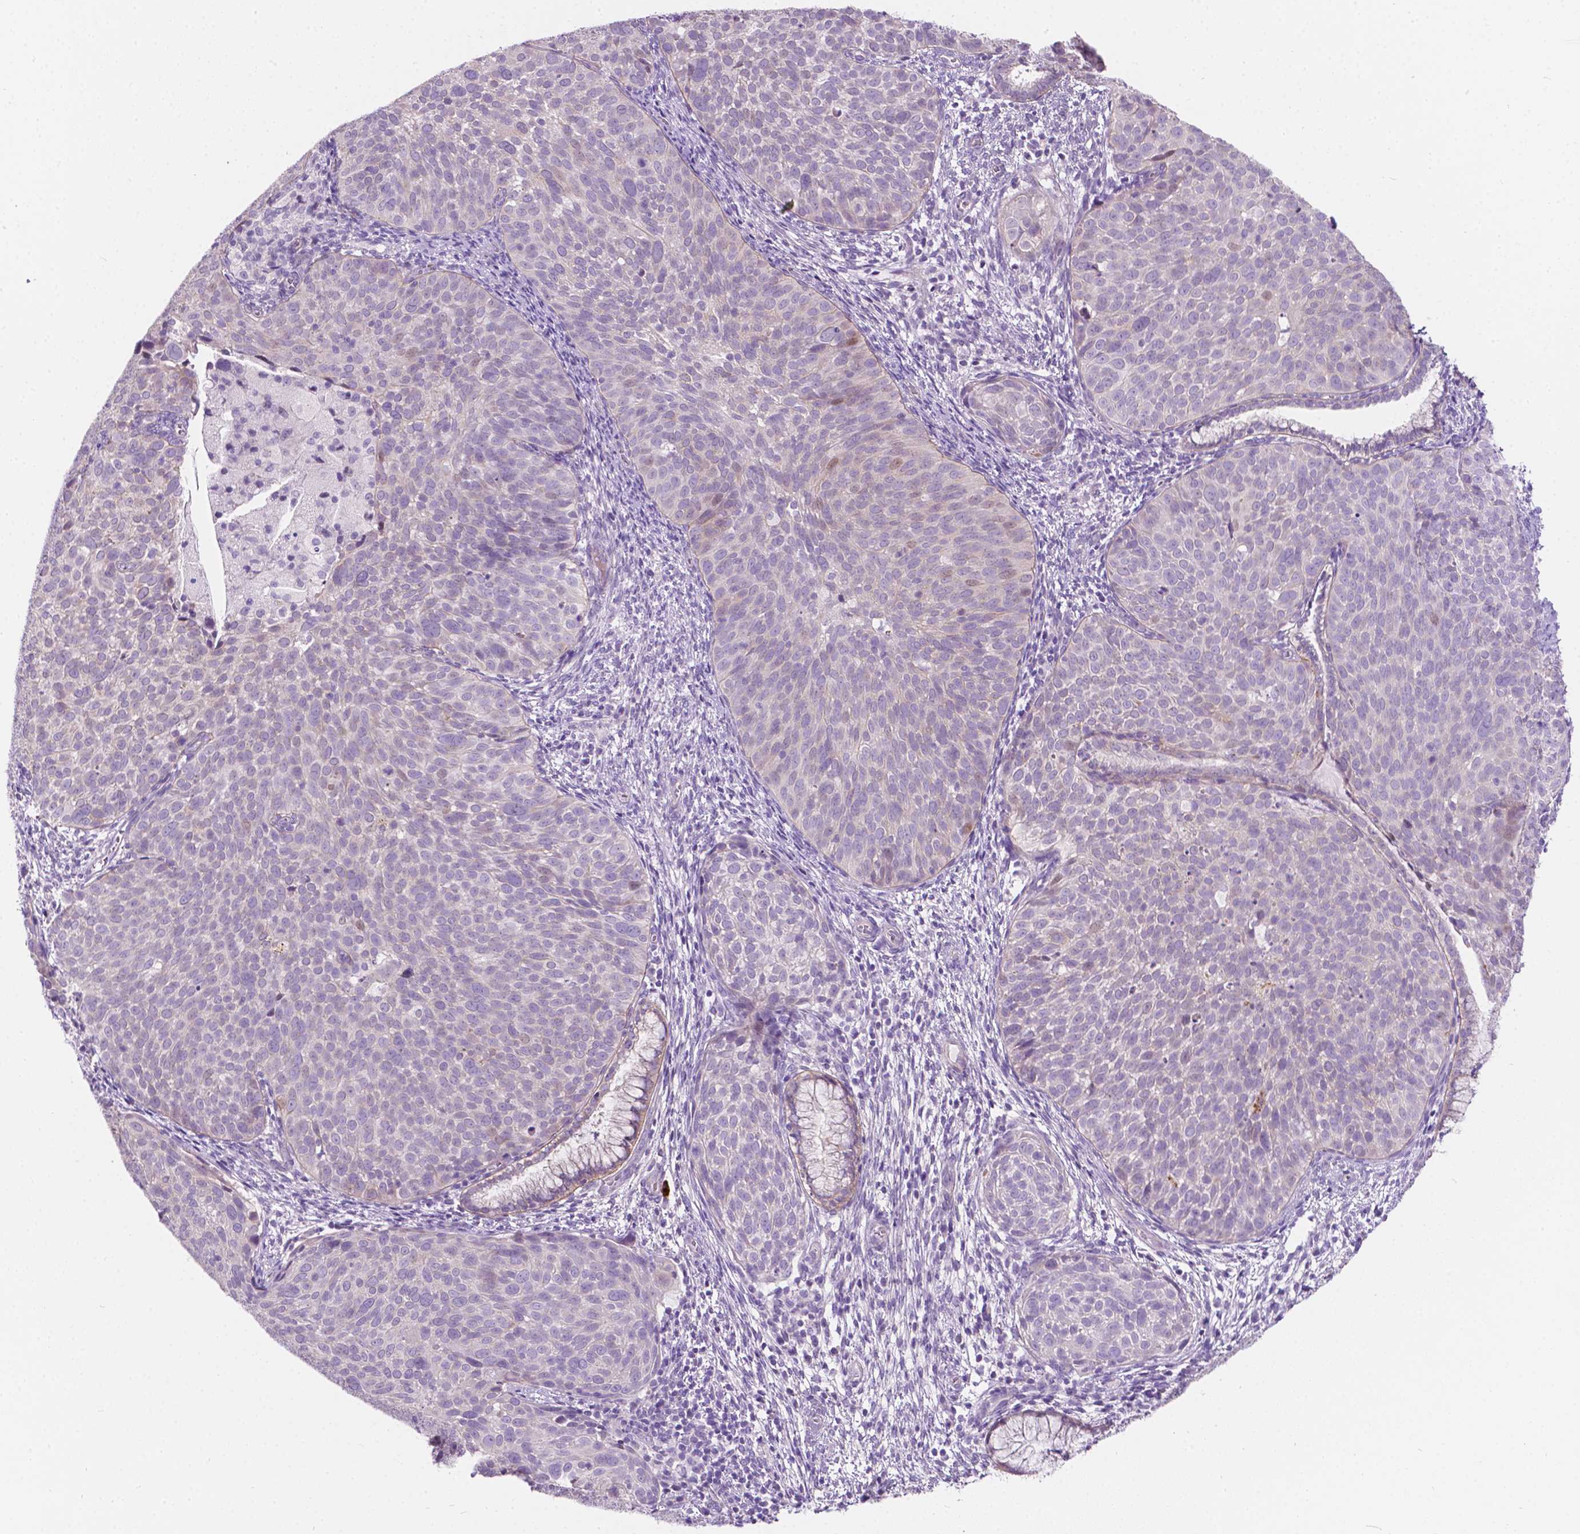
{"staining": {"intensity": "negative", "quantity": "none", "location": "none"}, "tissue": "cervical cancer", "cell_type": "Tumor cells", "image_type": "cancer", "snomed": [{"axis": "morphology", "description": "Squamous cell carcinoma, NOS"}, {"axis": "topography", "description": "Cervix"}], "caption": "Tumor cells show no significant protein expression in squamous cell carcinoma (cervical). (DAB (3,3'-diaminobenzidine) immunohistochemistry, high magnification).", "gene": "NOS1AP", "patient": {"sex": "female", "age": 39}}